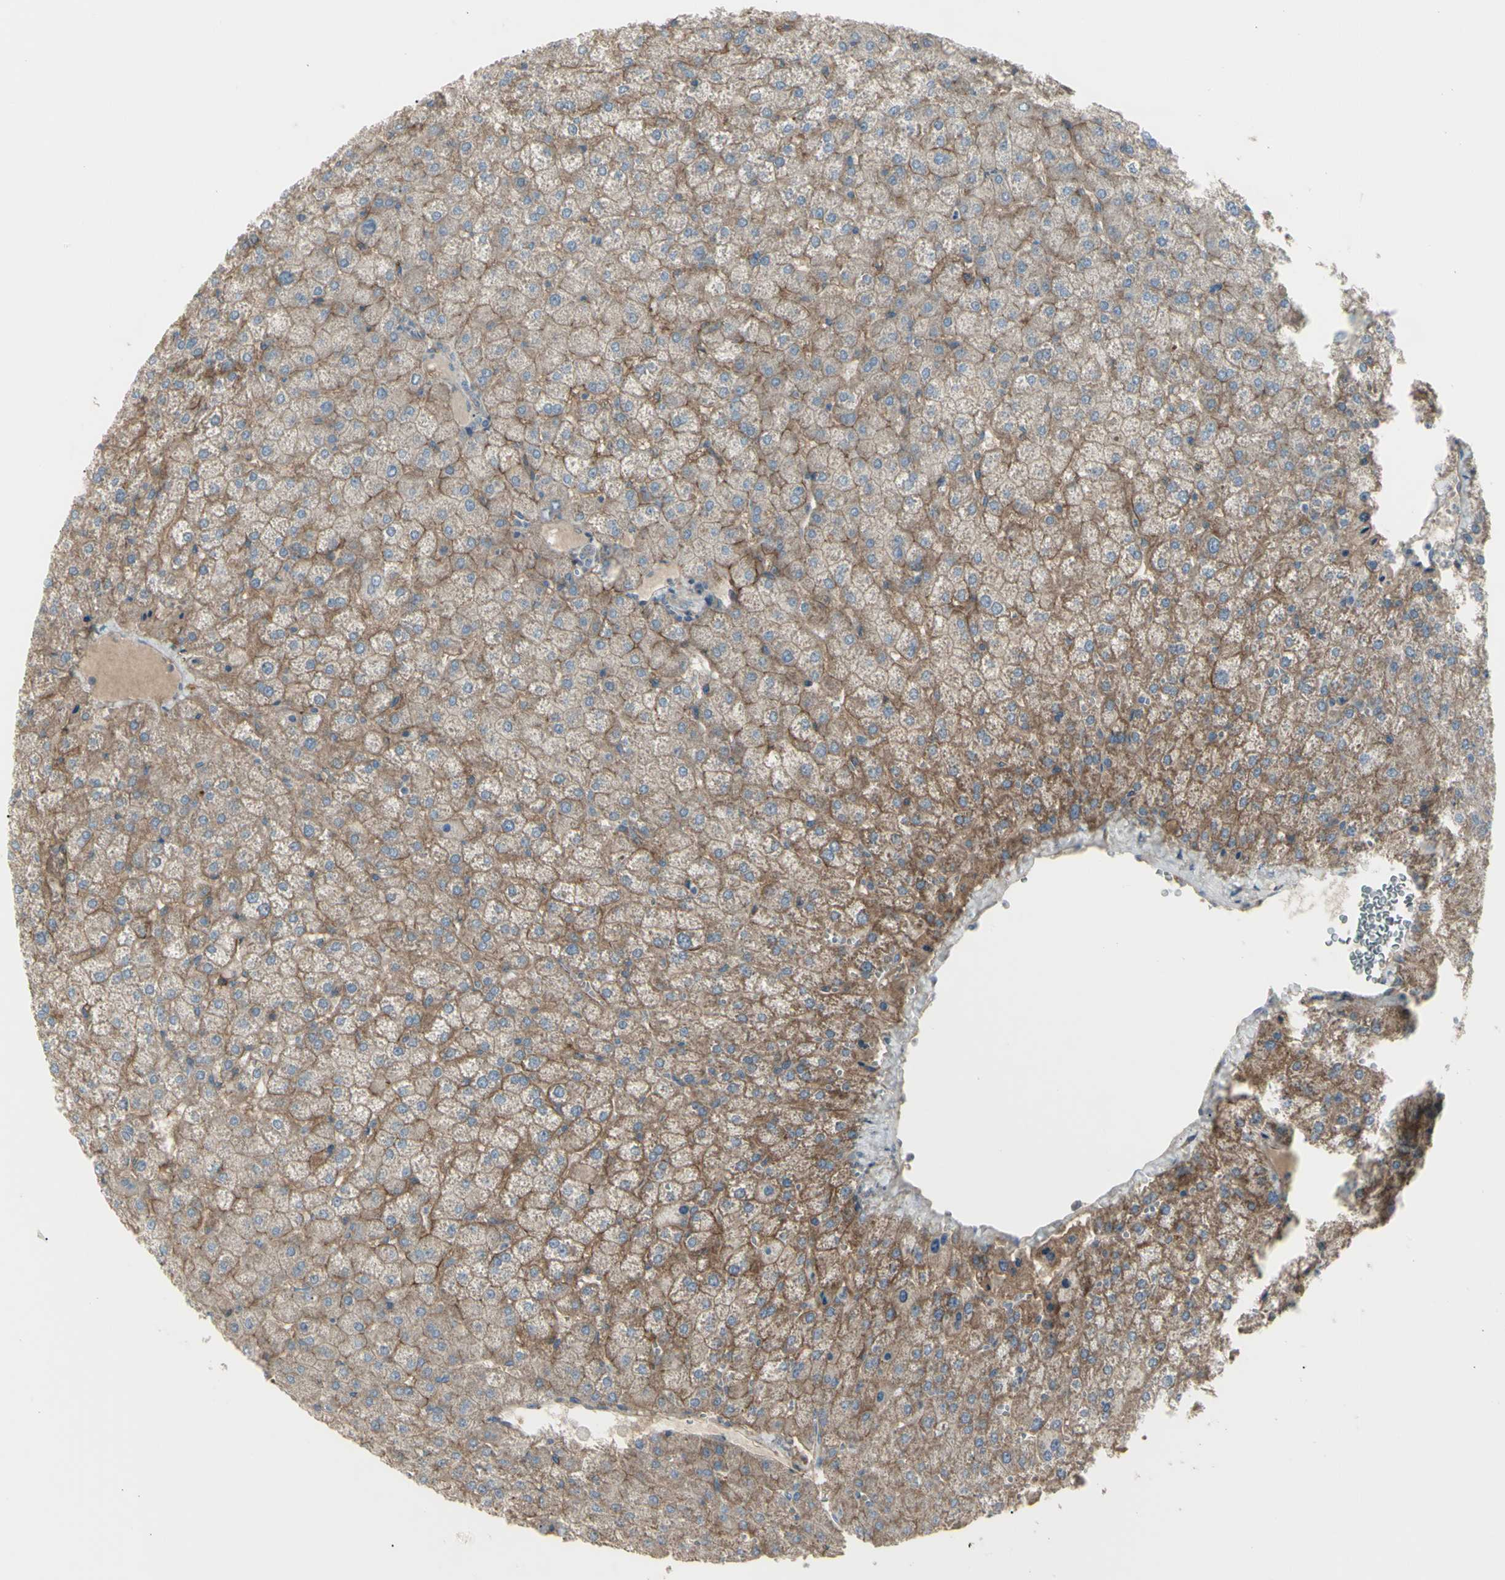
{"staining": {"intensity": "weak", "quantity": ">75%", "location": "cytoplasmic/membranous"}, "tissue": "liver", "cell_type": "Cholangiocytes", "image_type": "normal", "snomed": [{"axis": "morphology", "description": "Normal tissue, NOS"}, {"axis": "topography", "description": "Liver"}], "caption": "High-power microscopy captured an IHC micrograph of benign liver, revealing weak cytoplasmic/membranous positivity in about >75% of cholangiocytes.", "gene": "CD276", "patient": {"sex": "female", "age": 32}}